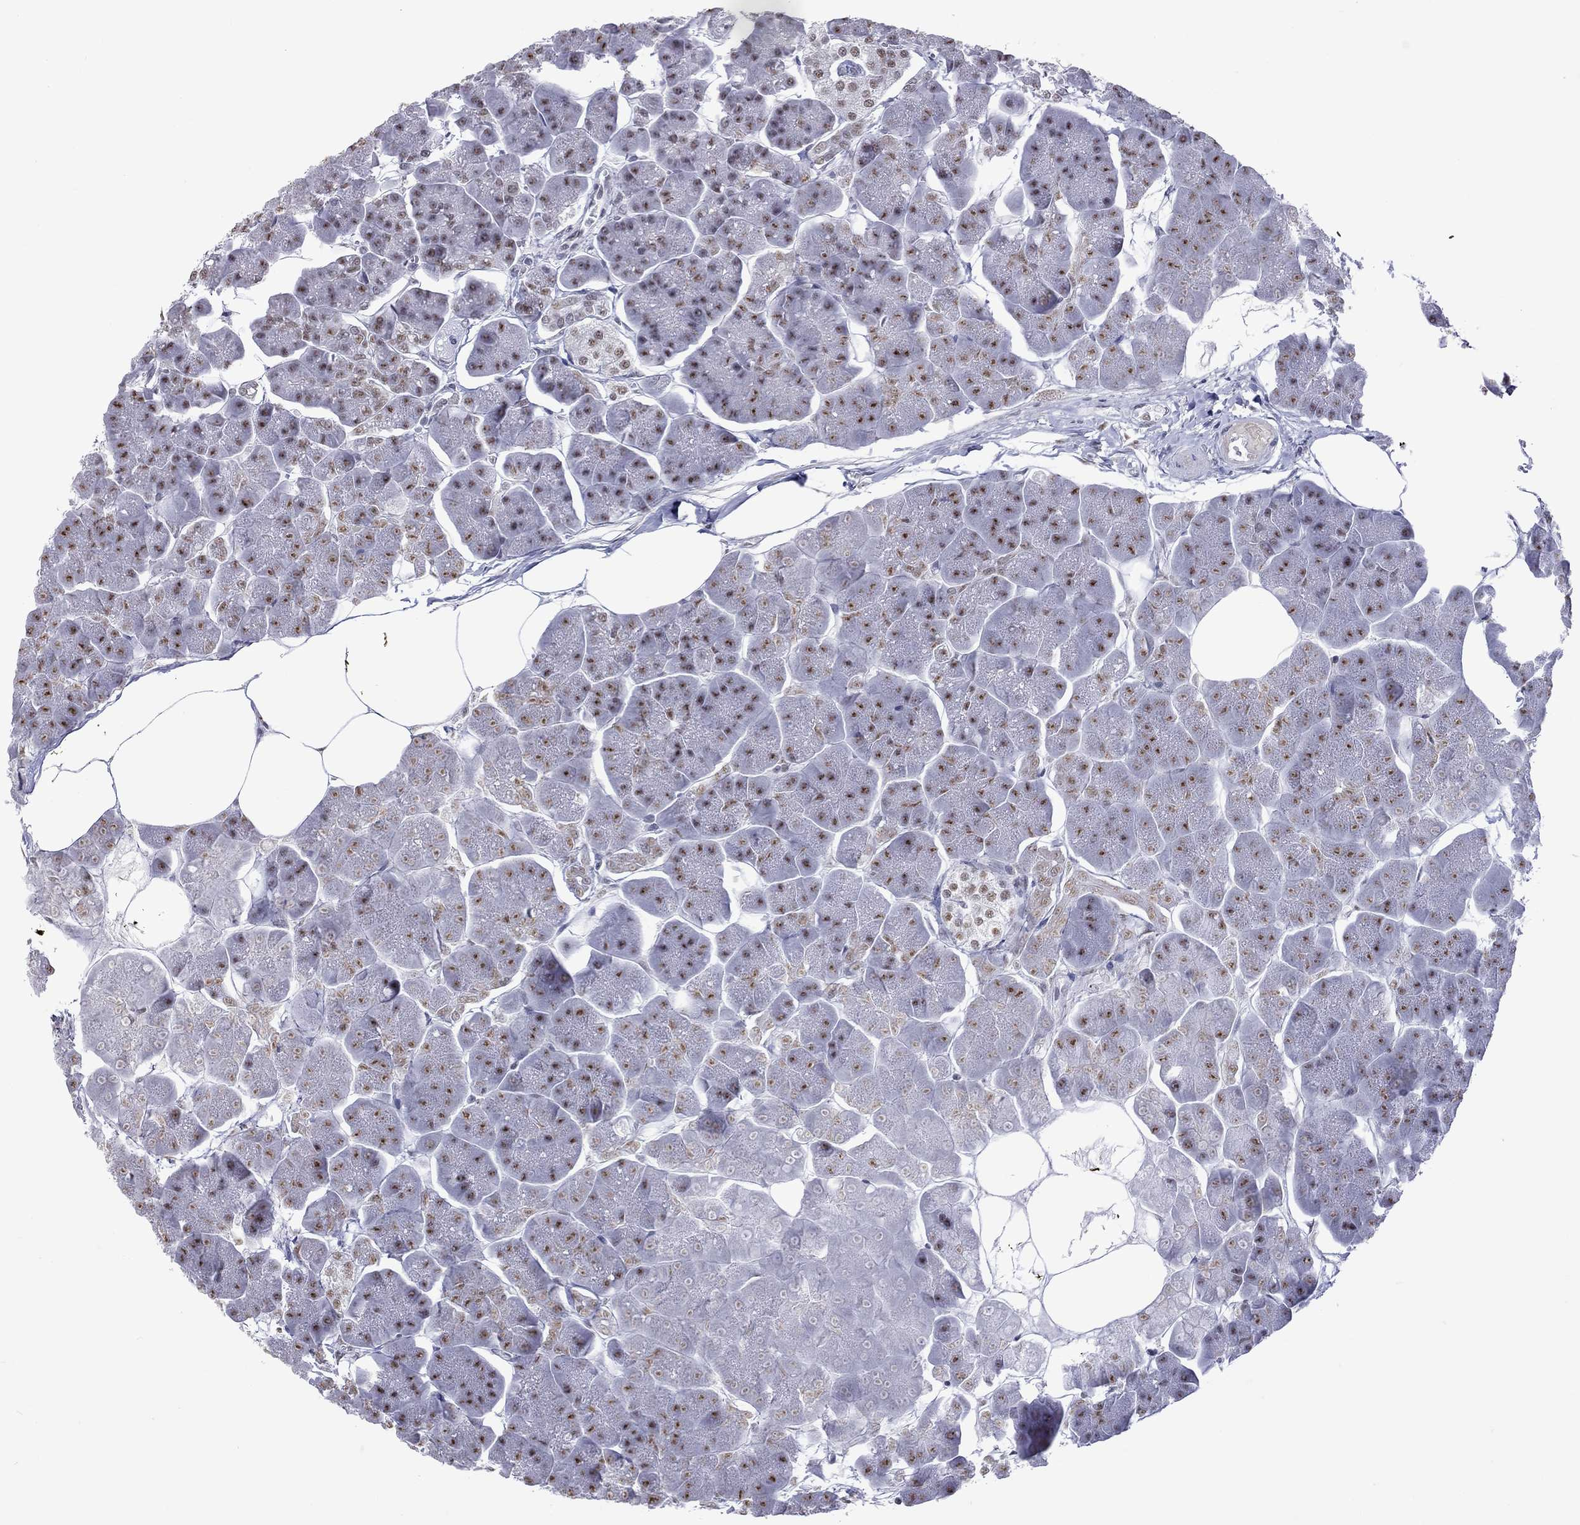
{"staining": {"intensity": "moderate", "quantity": "25%-75%", "location": "nuclear"}, "tissue": "pancreas", "cell_type": "Exocrine glandular cells", "image_type": "normal", "snomed": [{"axis": "morphology", "description": "Normal tissue, NOS"}, {"axis": "topography", "description": "Adipose tissue"}, {"axis": "topography", "description": "Pancreas"}, {"axis": "topography", "description": "Peripheral nerve tissue"}], "caption": "Protein analysis of normal pancreas shows moderate nuclear staining in about 25%-75% of exocrine glandular cells. (IHC, brightfield microscopy, high magnification).", "gene": "PPP1R3A", "patient": {"sex": "female", "age": 58}}